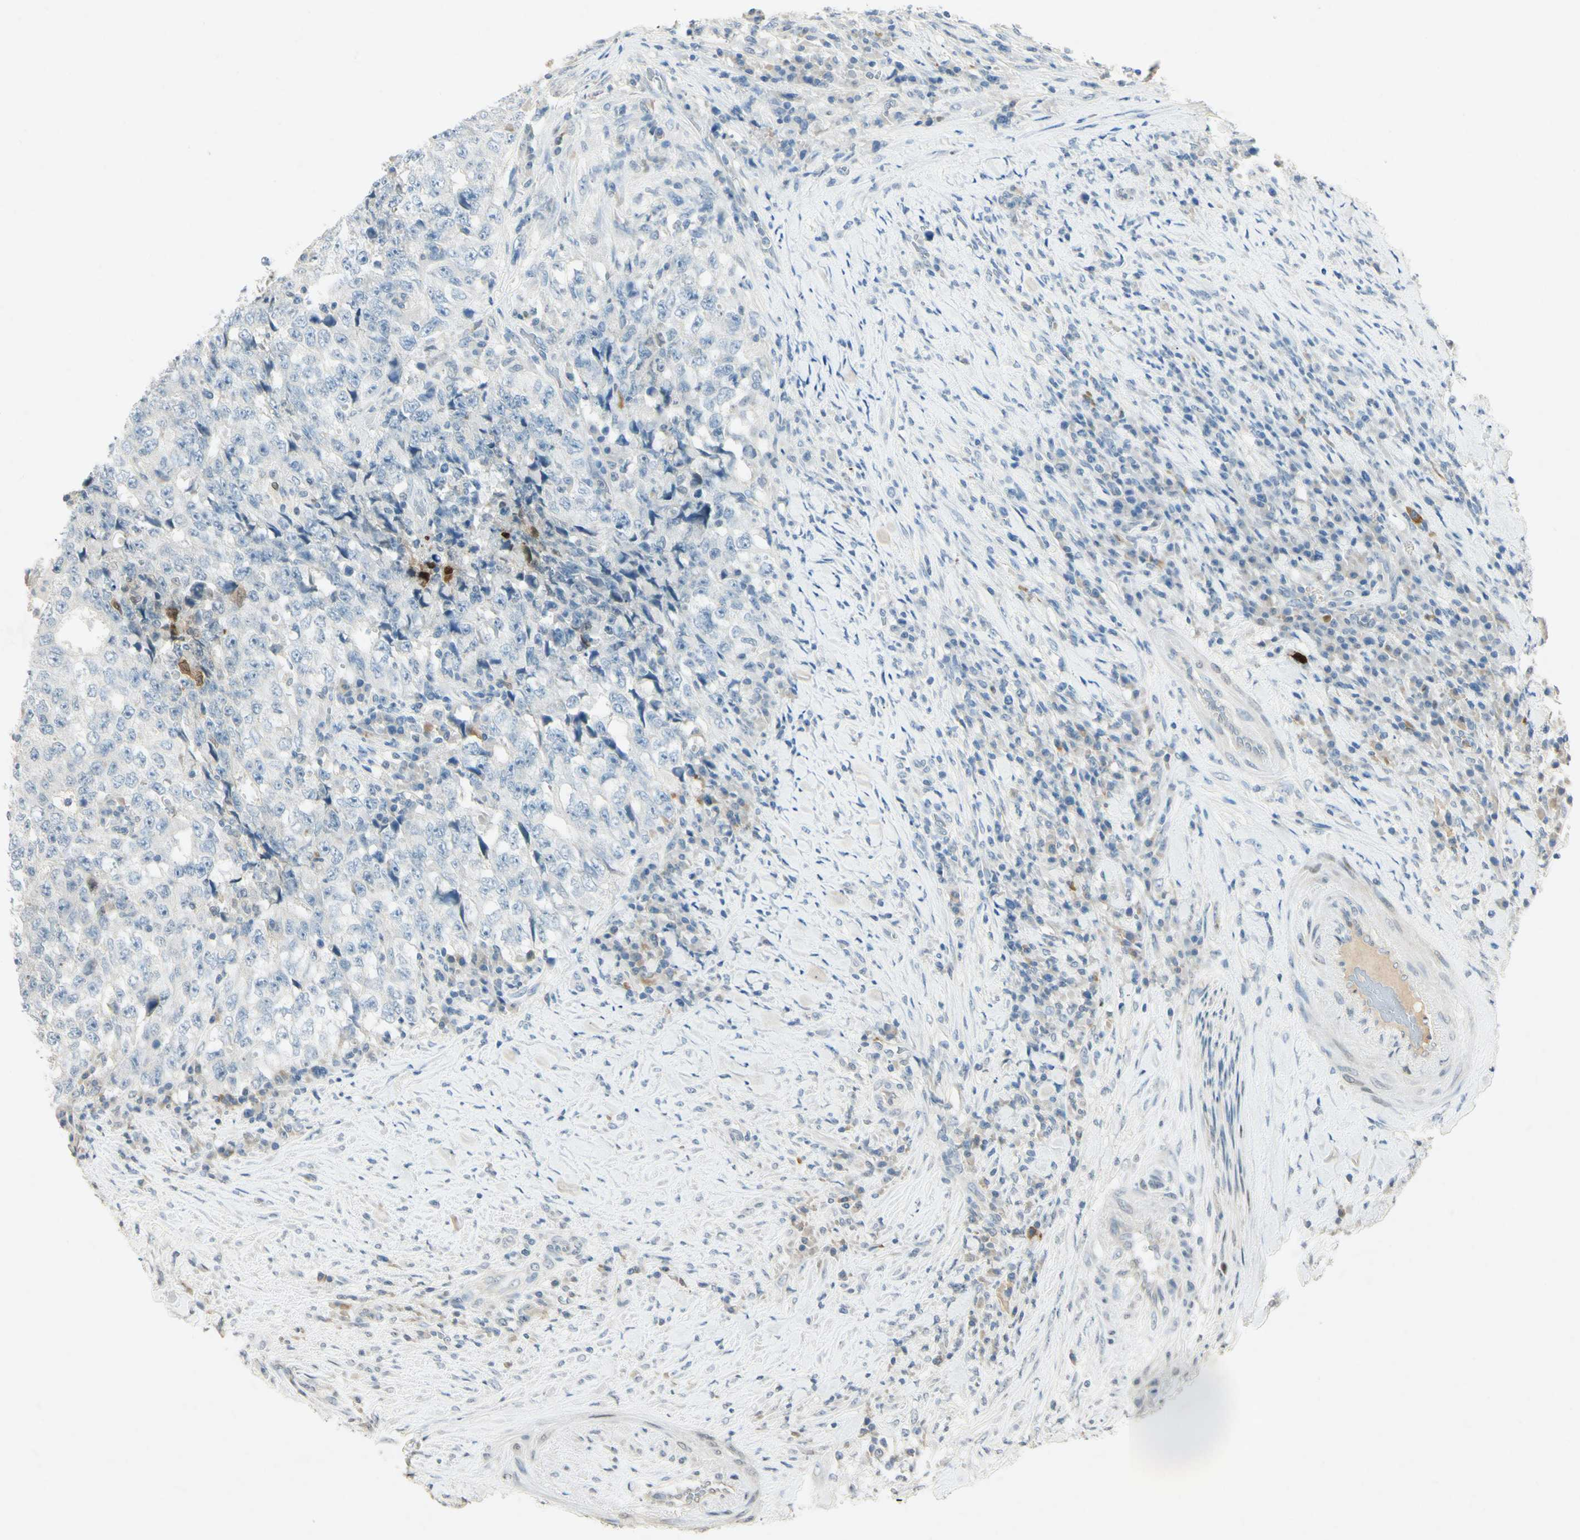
{"staining": {"intensity": "negative", "quantity": "none", "location": "none"}, "tissue": "testis cancer", "cell_type": "Tumor cells", "image_type": "cancer", "snomed": [{"axis": "morphology", "description": "Necrosis, NOS"}, {"axis": "morphology", "description": "Carcinoma, Embryonal, NOS"}, {"axis": "topography", "description": "Testis"}], "caption": "Micrograph shows no significant protein positivity in tumor cells of testis embryonal carcinoma.", "gene": "HSPA1B", "patient": {"sex": "male", "age": 19}}